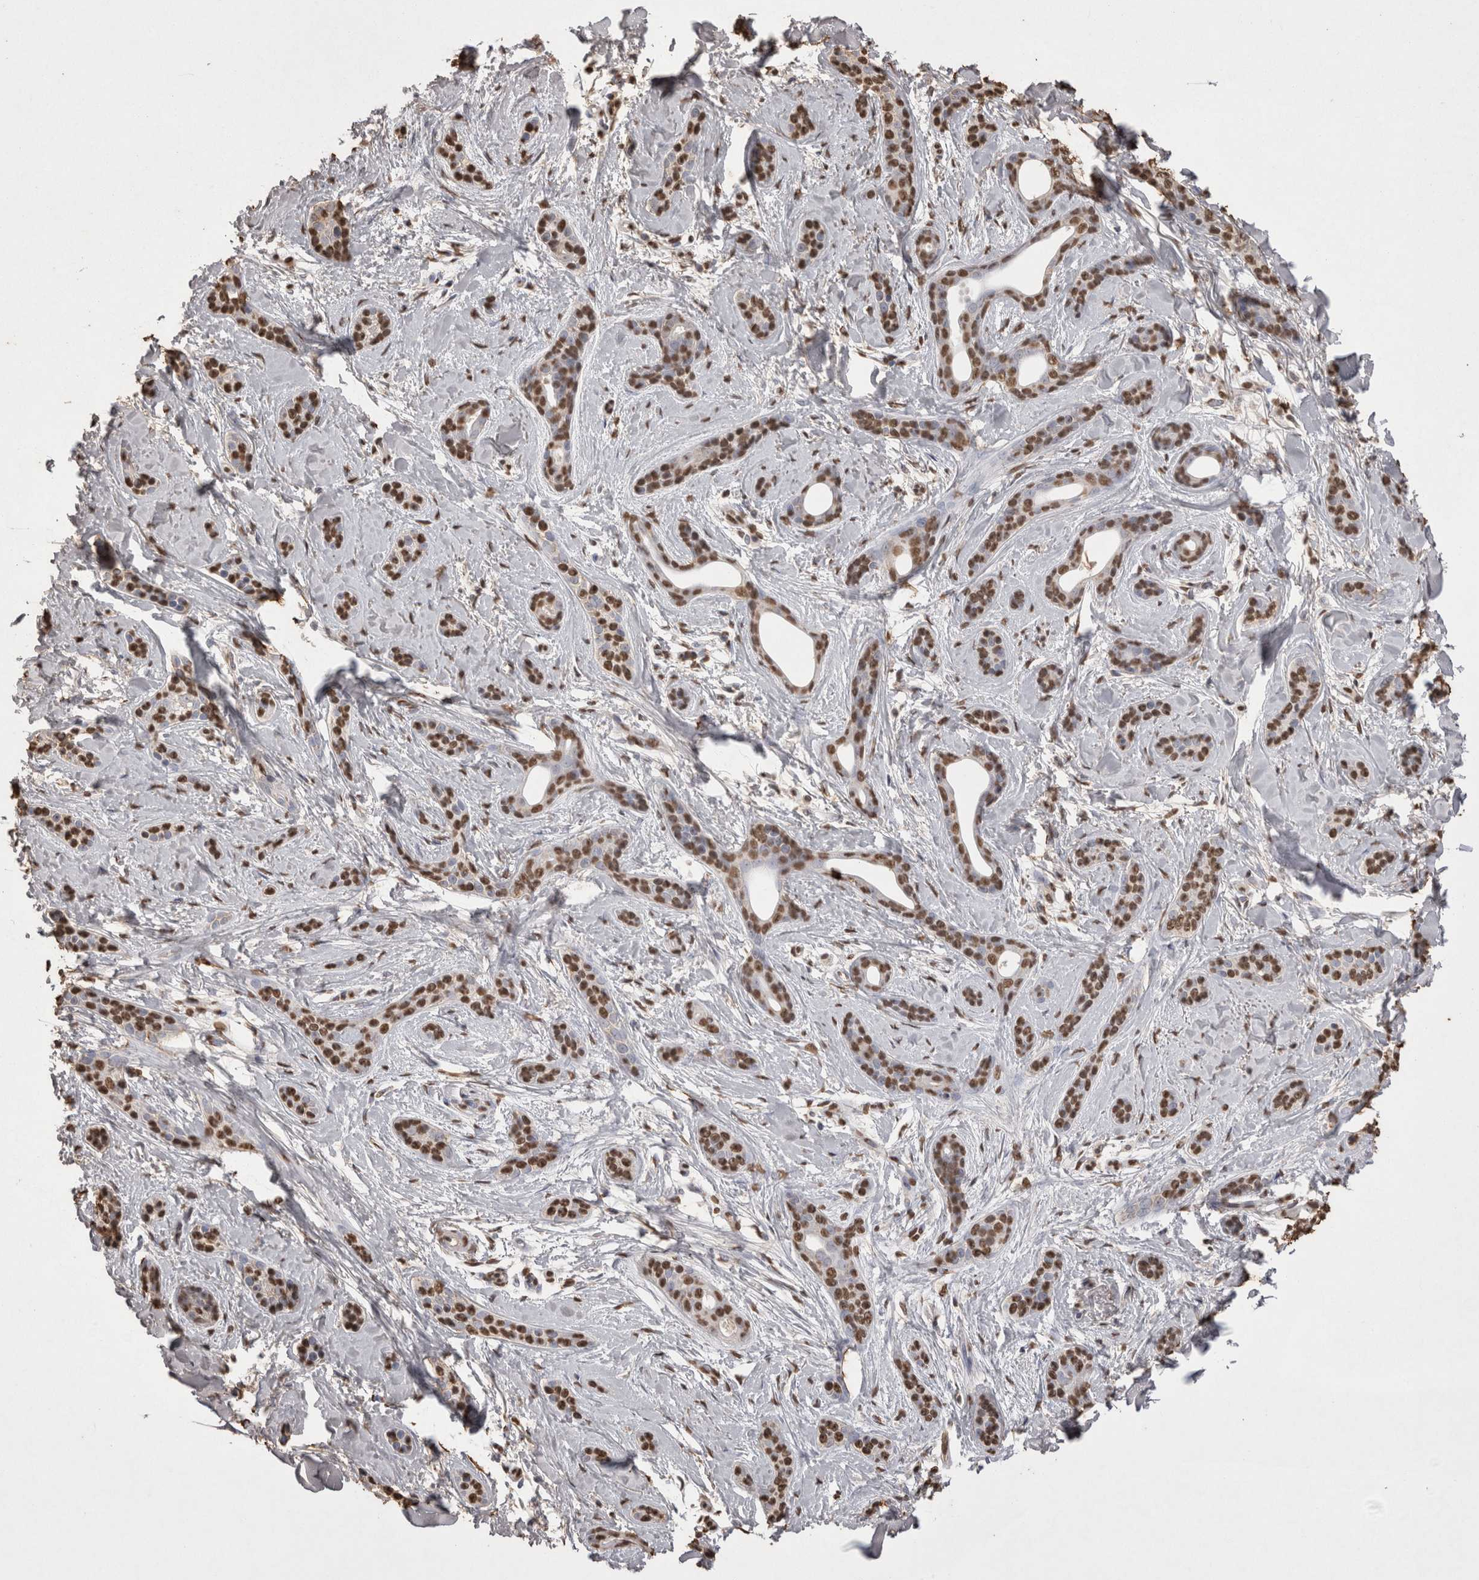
{"staining": {"intensity": "moderate", "quantity": ">75%", "location": "nuclear"}, "tissue": "skin cancer", "cell_type": "Tumor cells", "image_type": "cancer", "snomed": [{"axis": "morphology", "description": "Basal cell carcinoma"}, {"axis": "morphology", "description": "Adnexal tumor, benign"}, {"axis": "topography", "description": "Skin"}], "caption": "Immunohistochemical staining of skin basal cell carcinoma demonstrates moderate nuclear protein staining in about >75% of tumor cells. The protein is stained brown, and the nuclei are stained in blue (DAB (3,3'-diaminobenzidine) IHC with brightfield microscopy, high magnification).", "gene": "POU5F1", "patient": {"sex": "female", "age": 42}}